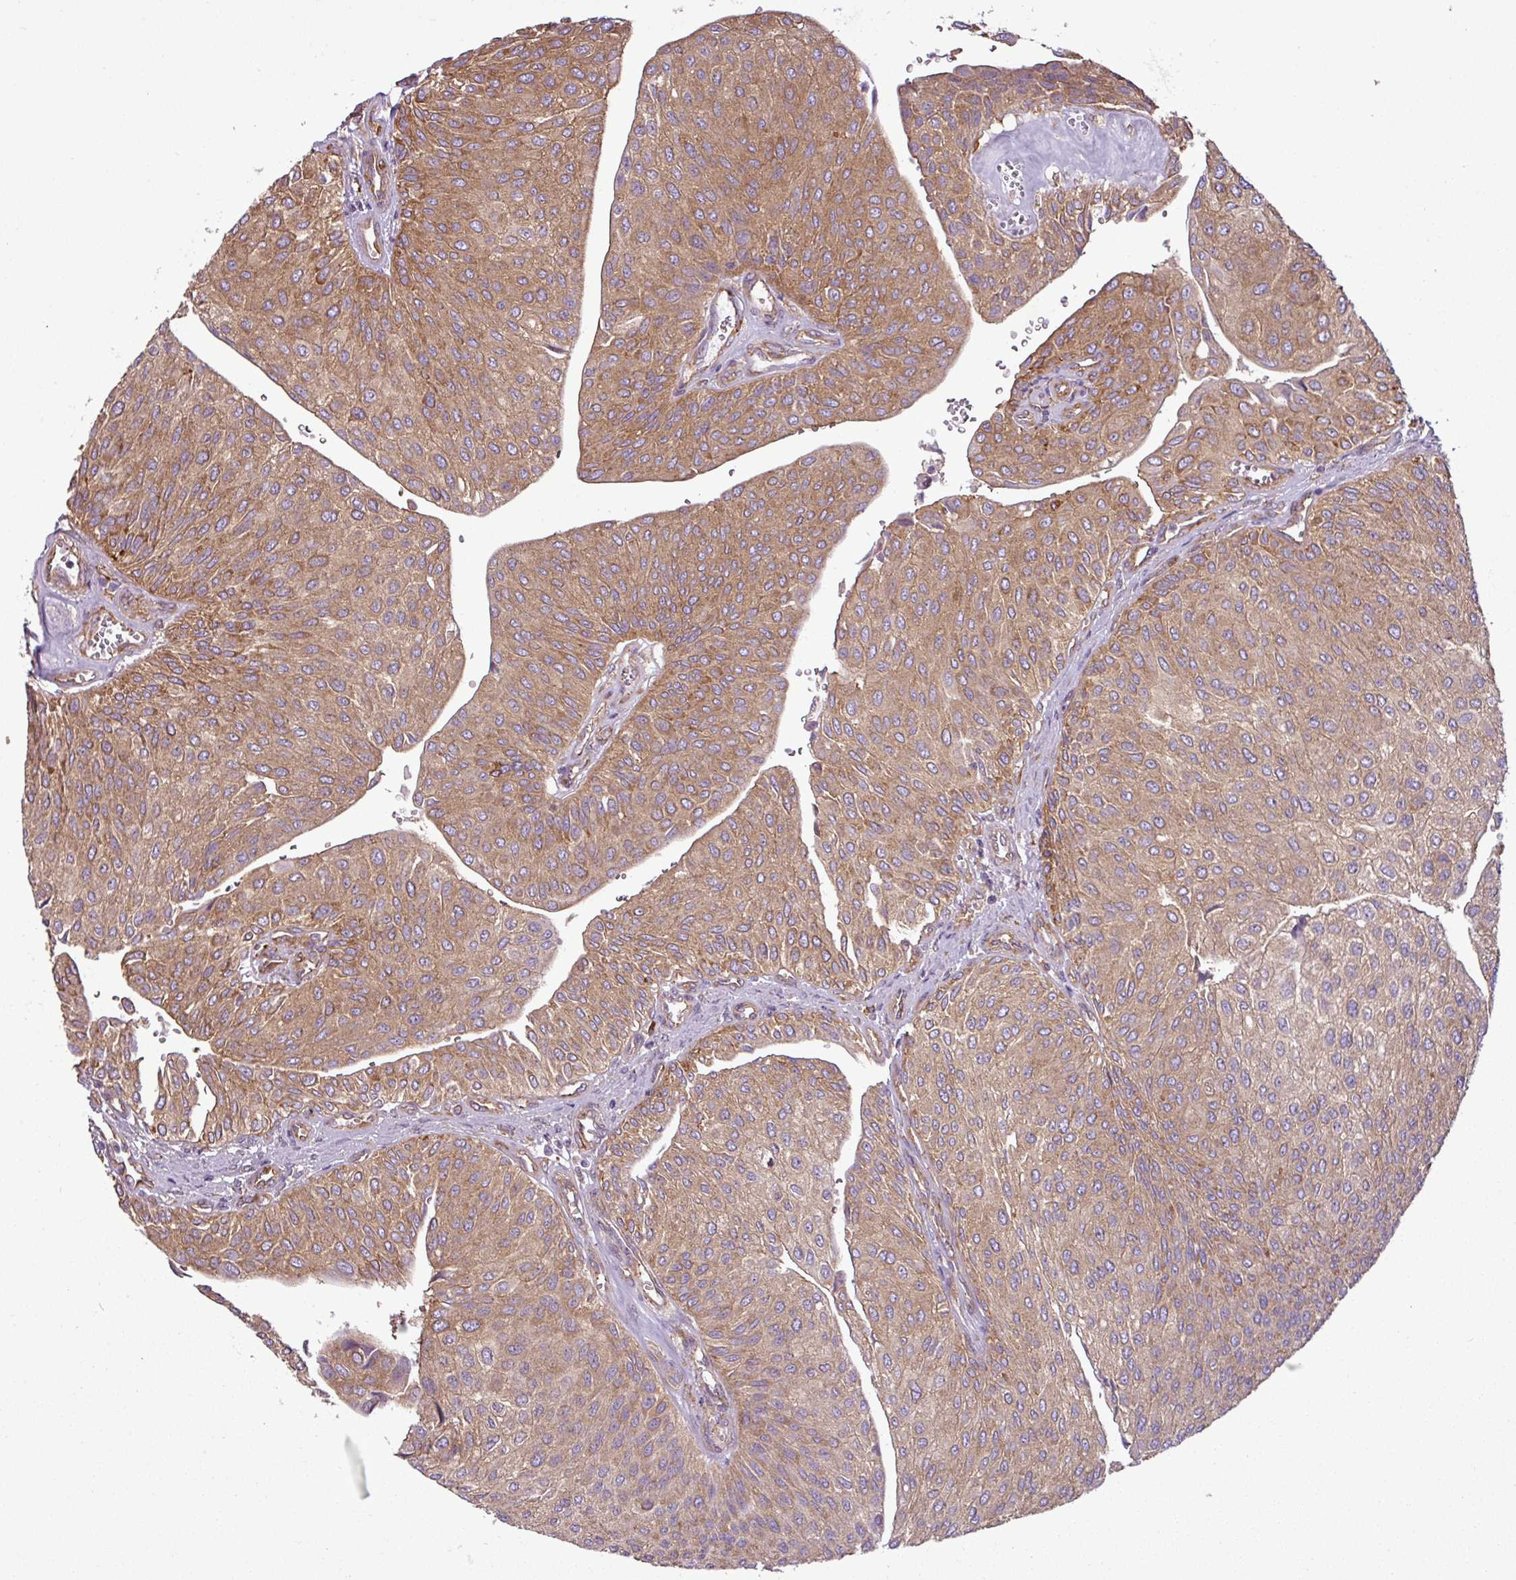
{"staining": {"intensity": "moderate", "quantity": ">75%", "location": "cytoplasmic/membranous"}, "tissue": "urothelial cancer", "cell_type": "Tumor cells", "image_type": "cancer", "snomed": [{"axis": "morphology", "description": "Urothelial carcinoma, NOS"}, {"axis": "topography", "description": "Urinary bladder"}], "caption": "Moderate cytoplasmic/membranous positivity for a protein is appreciated in approximately >75% of tumor cells of transitional cell carcinoma using immunohistochemistry (IHC).", "gene": "PACSIN2", "patient": {"sex": "male", "age": 67}}